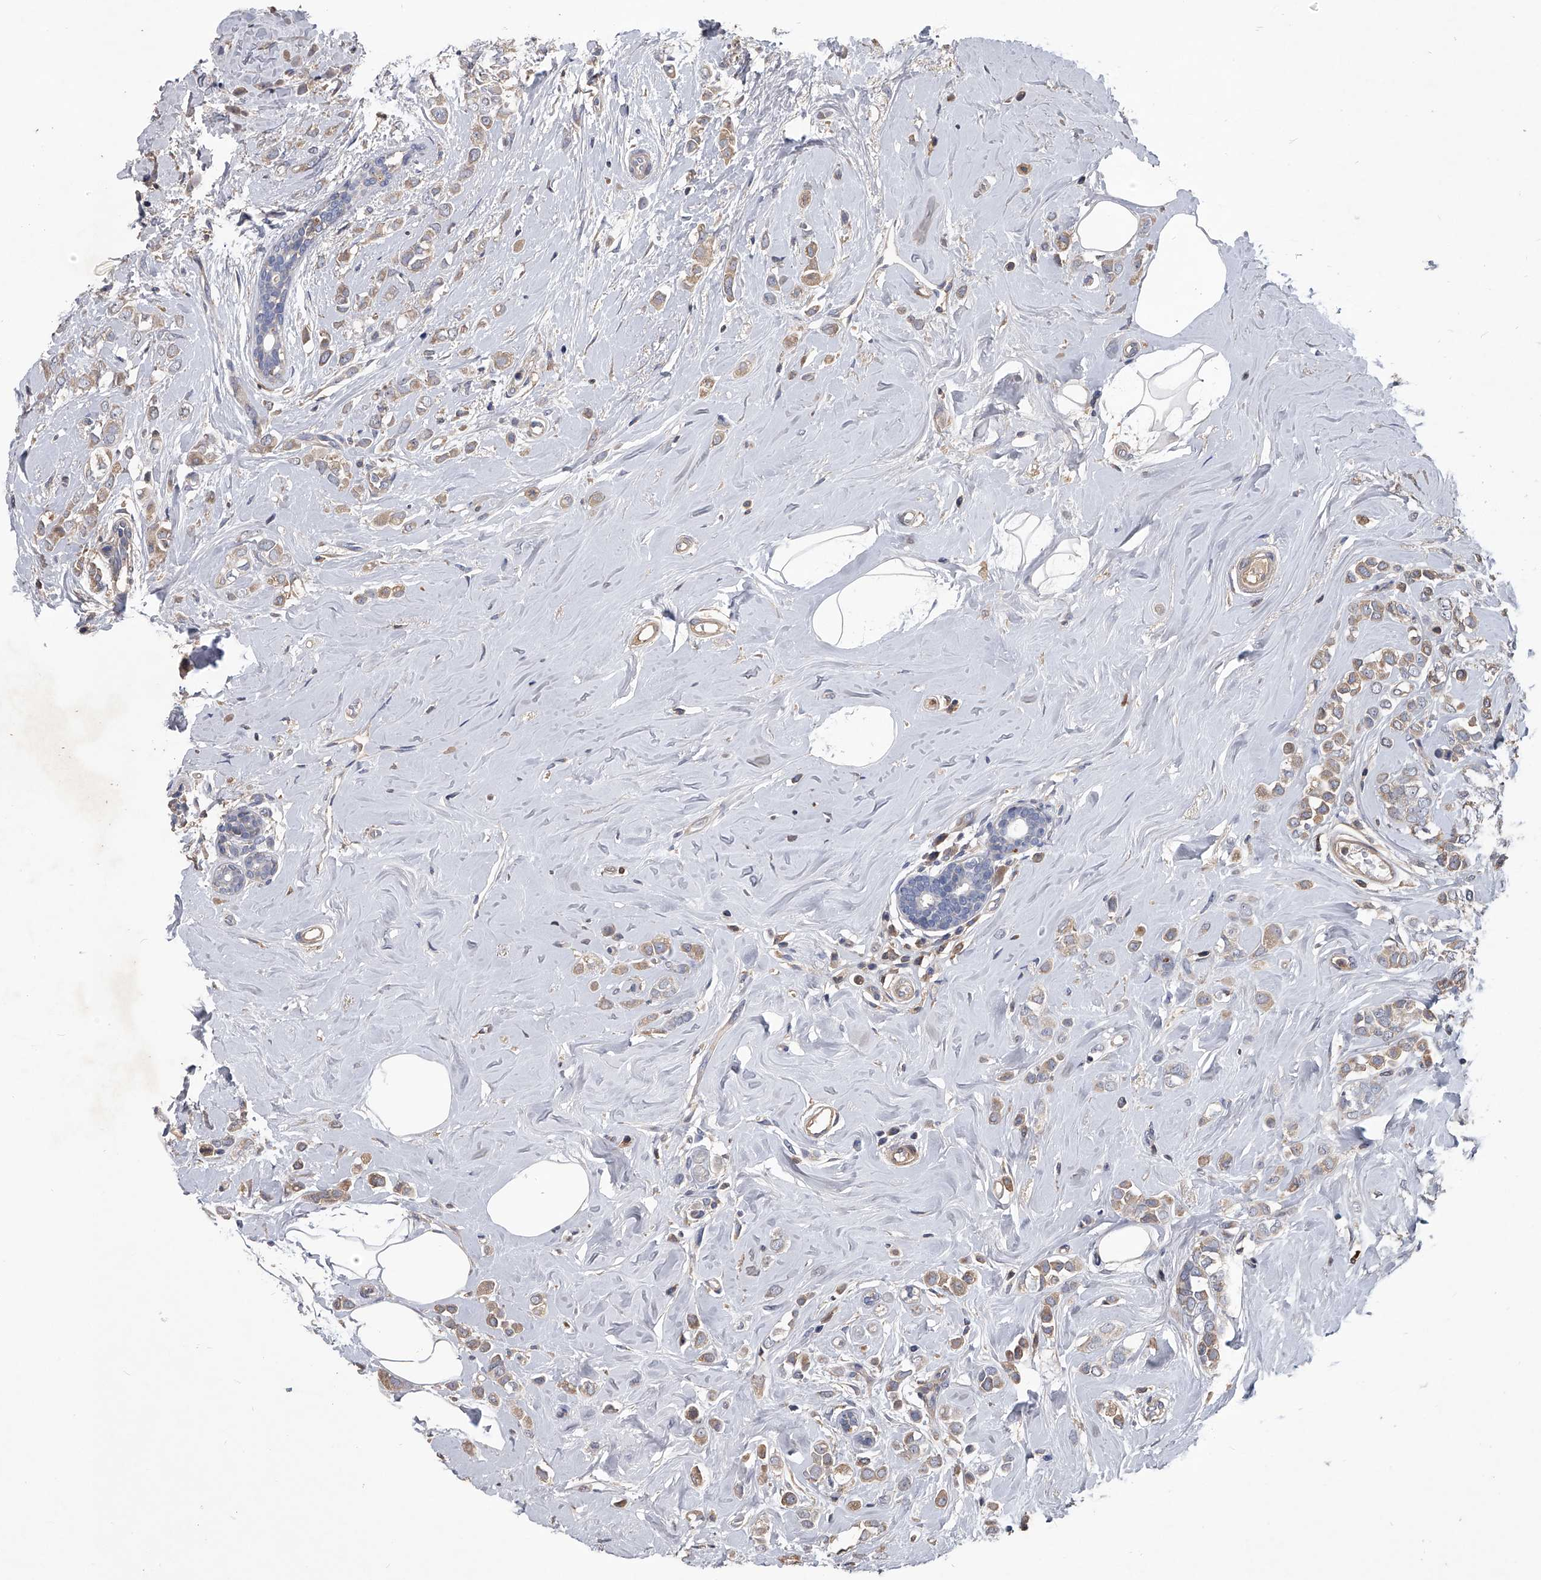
{"staining": {"intensity": "weak", "quantity": ">75%", "location": "cytoplasmic/membranous"}, "tissue": "breast cancer", "cell_type": "Tumor cells", "image_type": "cancer", "snomed": [{"axis": "morphology", "description": "Lobular carcinoma"}, {"axis": "topography", "description": "Breast"}], "caption": "A brown stain highlights weak cytoplasmic/membranous staining of a protein in human breast lobular carcinoma tumor cells.", "gene": "NRP1", "patient": {"sex": "female", "age": 47}}